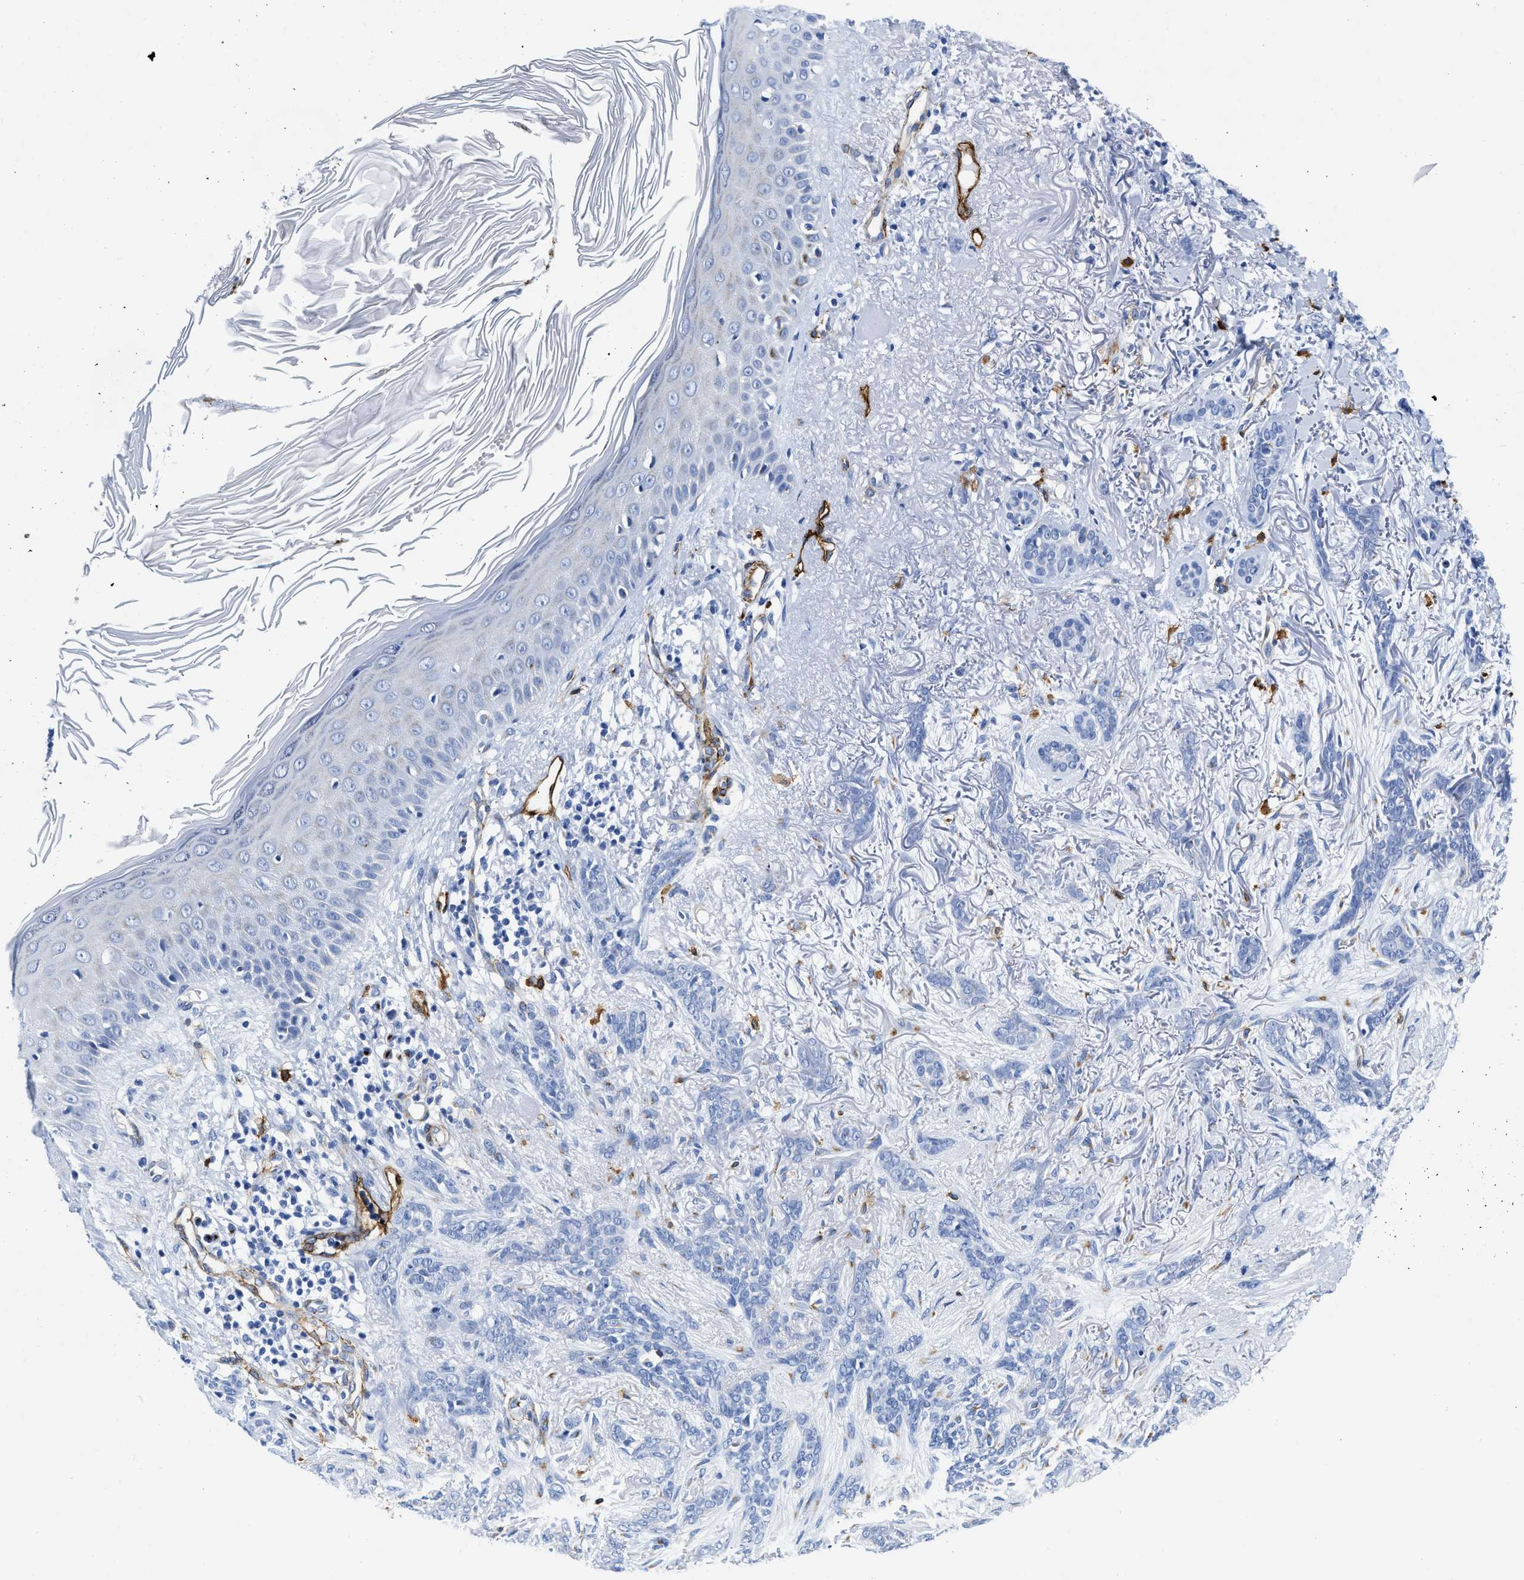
{"staining": {"intensity": "negative", "quantity": "none", "location": "none"}, "tissue": "skin cancer", "cell_type": "Tumor cells", "image_type": "cancer", "snomed": [{"axis": "morphology", "description": "Basal cell carcinoma"}, {"axis": "morphology", "description": "Adnexal tumor, benign"}, {"axis": "topography", "description": "Skin"}], "caption": "High power microscopy image of an IHC photomicrograph of basal cell carcinoma (skin), revealing no significant positivity in tumor cells. (Immunohistochemistry (ihc), brightfield microscopy, high magnification).", "gene": "TVP23B", "patient": {"sex": "female", "age": 42}}